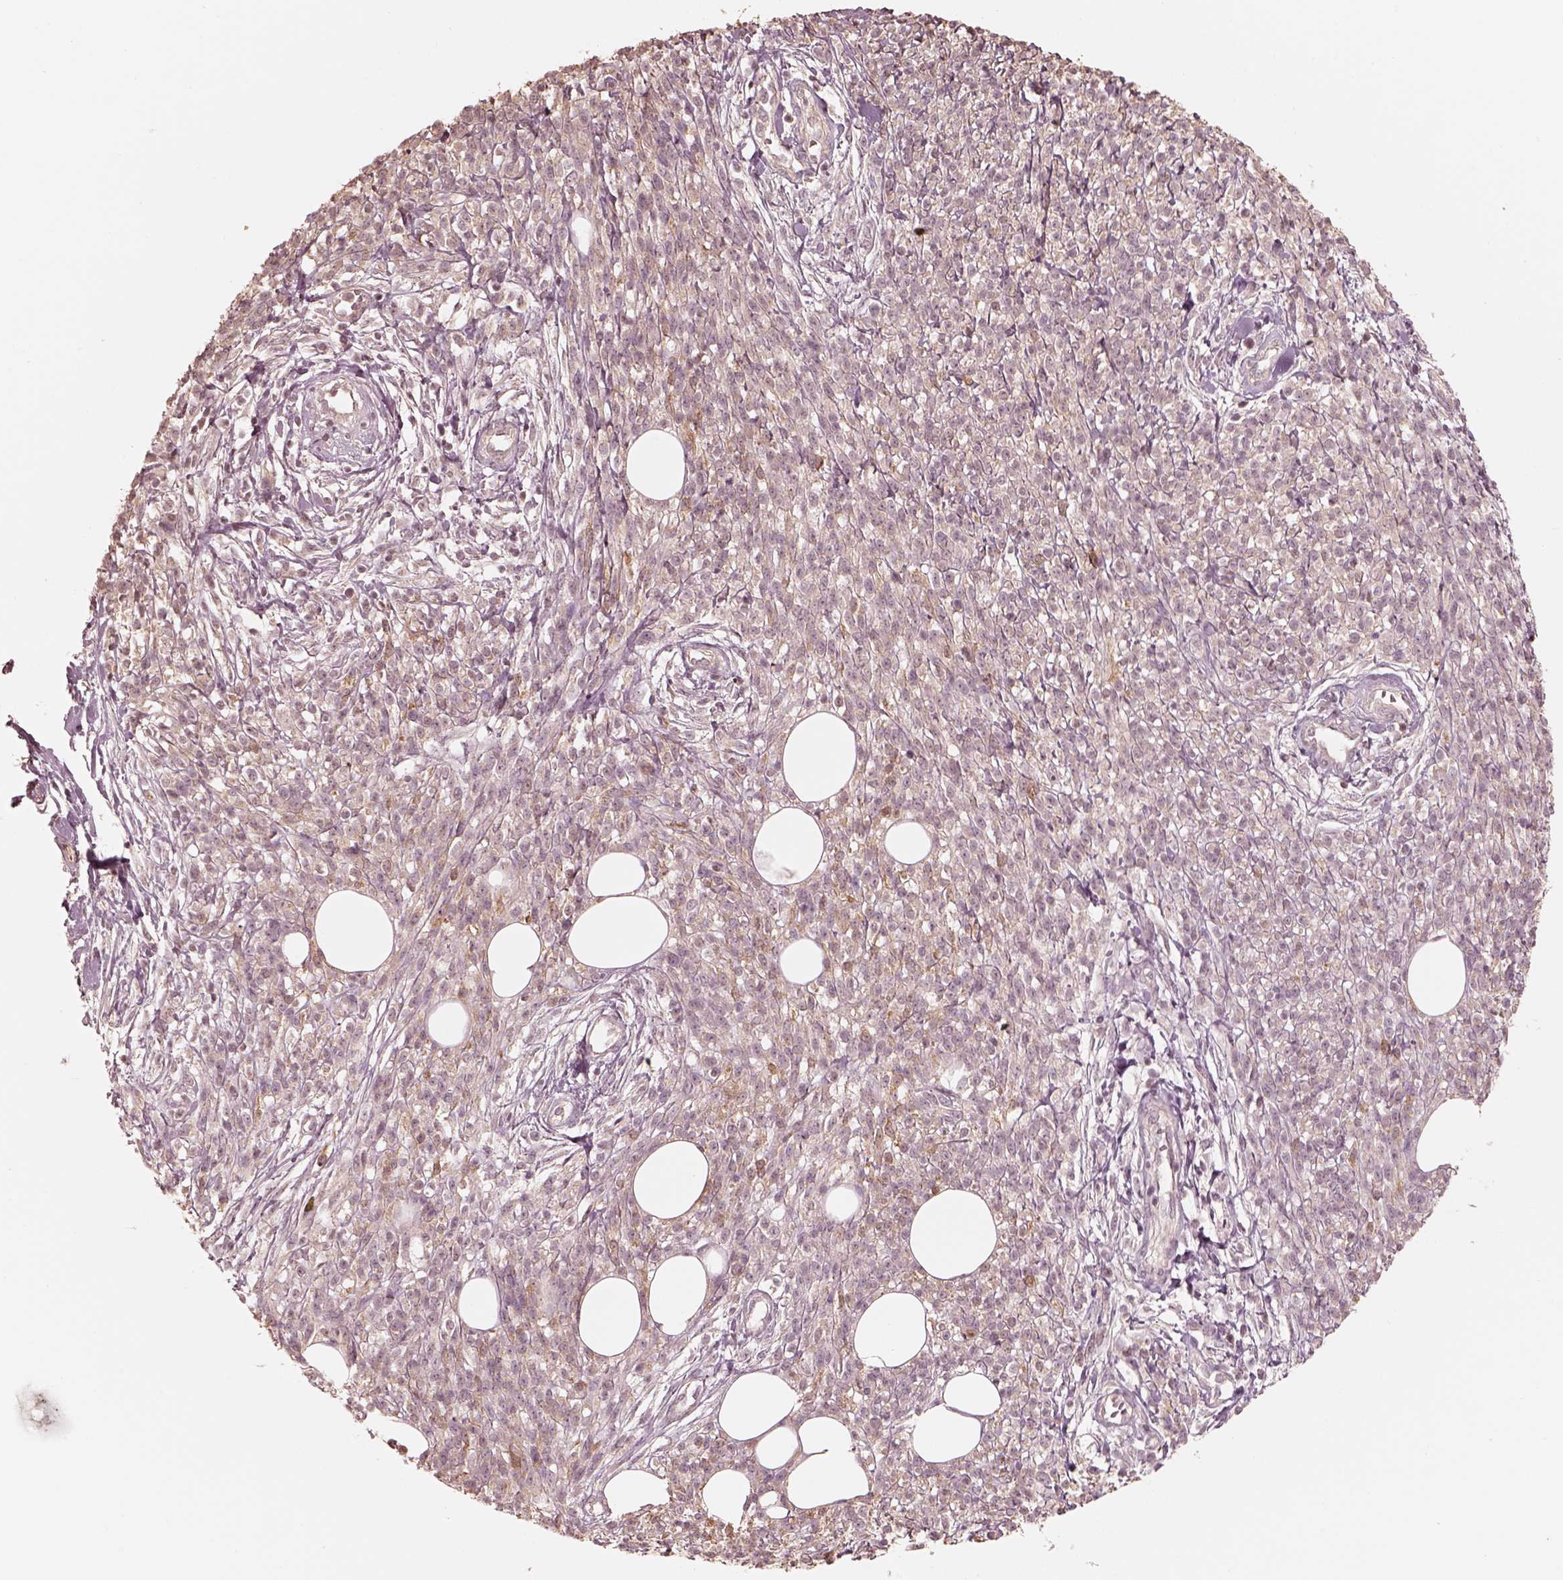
{"staining": {"intensity": "weak", "quantity": "<25%", "location": "cytoplasmic/membranous"}, "tissue": "melanoma", "cell_type": "Tumor cells", "image_type": "cancer", "snomed": [{"axis": "morphology", "description": "Malignant melanoma, NOS"}, {"axis": "topography", "description": "Skin"}, {"axis": "topography", "description": "Skin of trunk"}], "caption": "Tumor cells show no significant protein expression in malignant melanoma.", "gene": "KIF5C", "patient": {"sex": "male", "age": 74}}